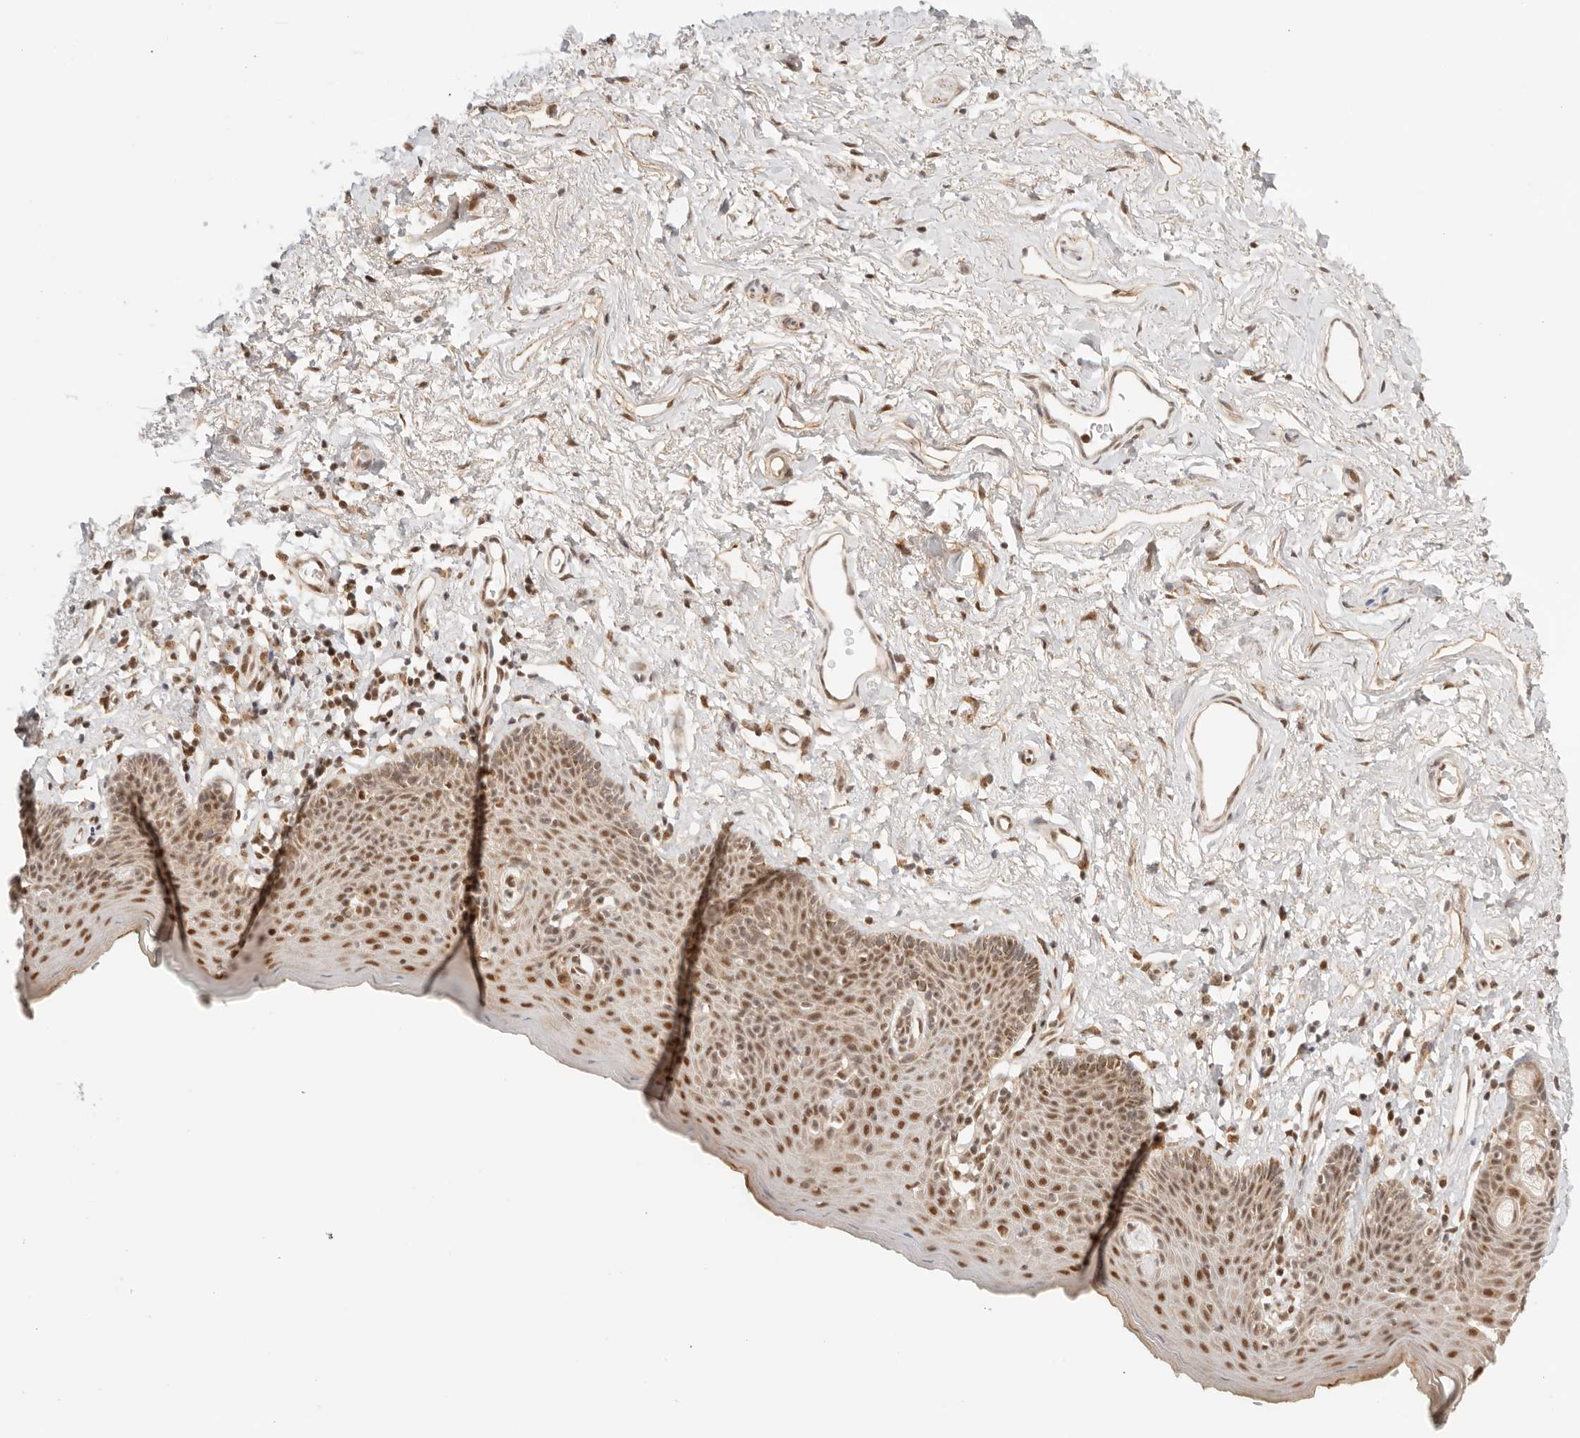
{"staining": {"intensity": "moderate", "quantity": ">75%", "location": "nuclear"}, "tissue": "skin", "cell_type": "Epidermal cells", "image_type": "normal", "snomed": [{"axis": "morphology", "description": "Normal tissue, NOS"}, {"axis": "topography", "description": "Vulva"}], "caption": "Skin stained with a brown dye displays moderate nuclear positive positivity in about >75% of epidermal cells.", "gene": "GTF2E2", "patient": {"sex": "female", "age": 66}}